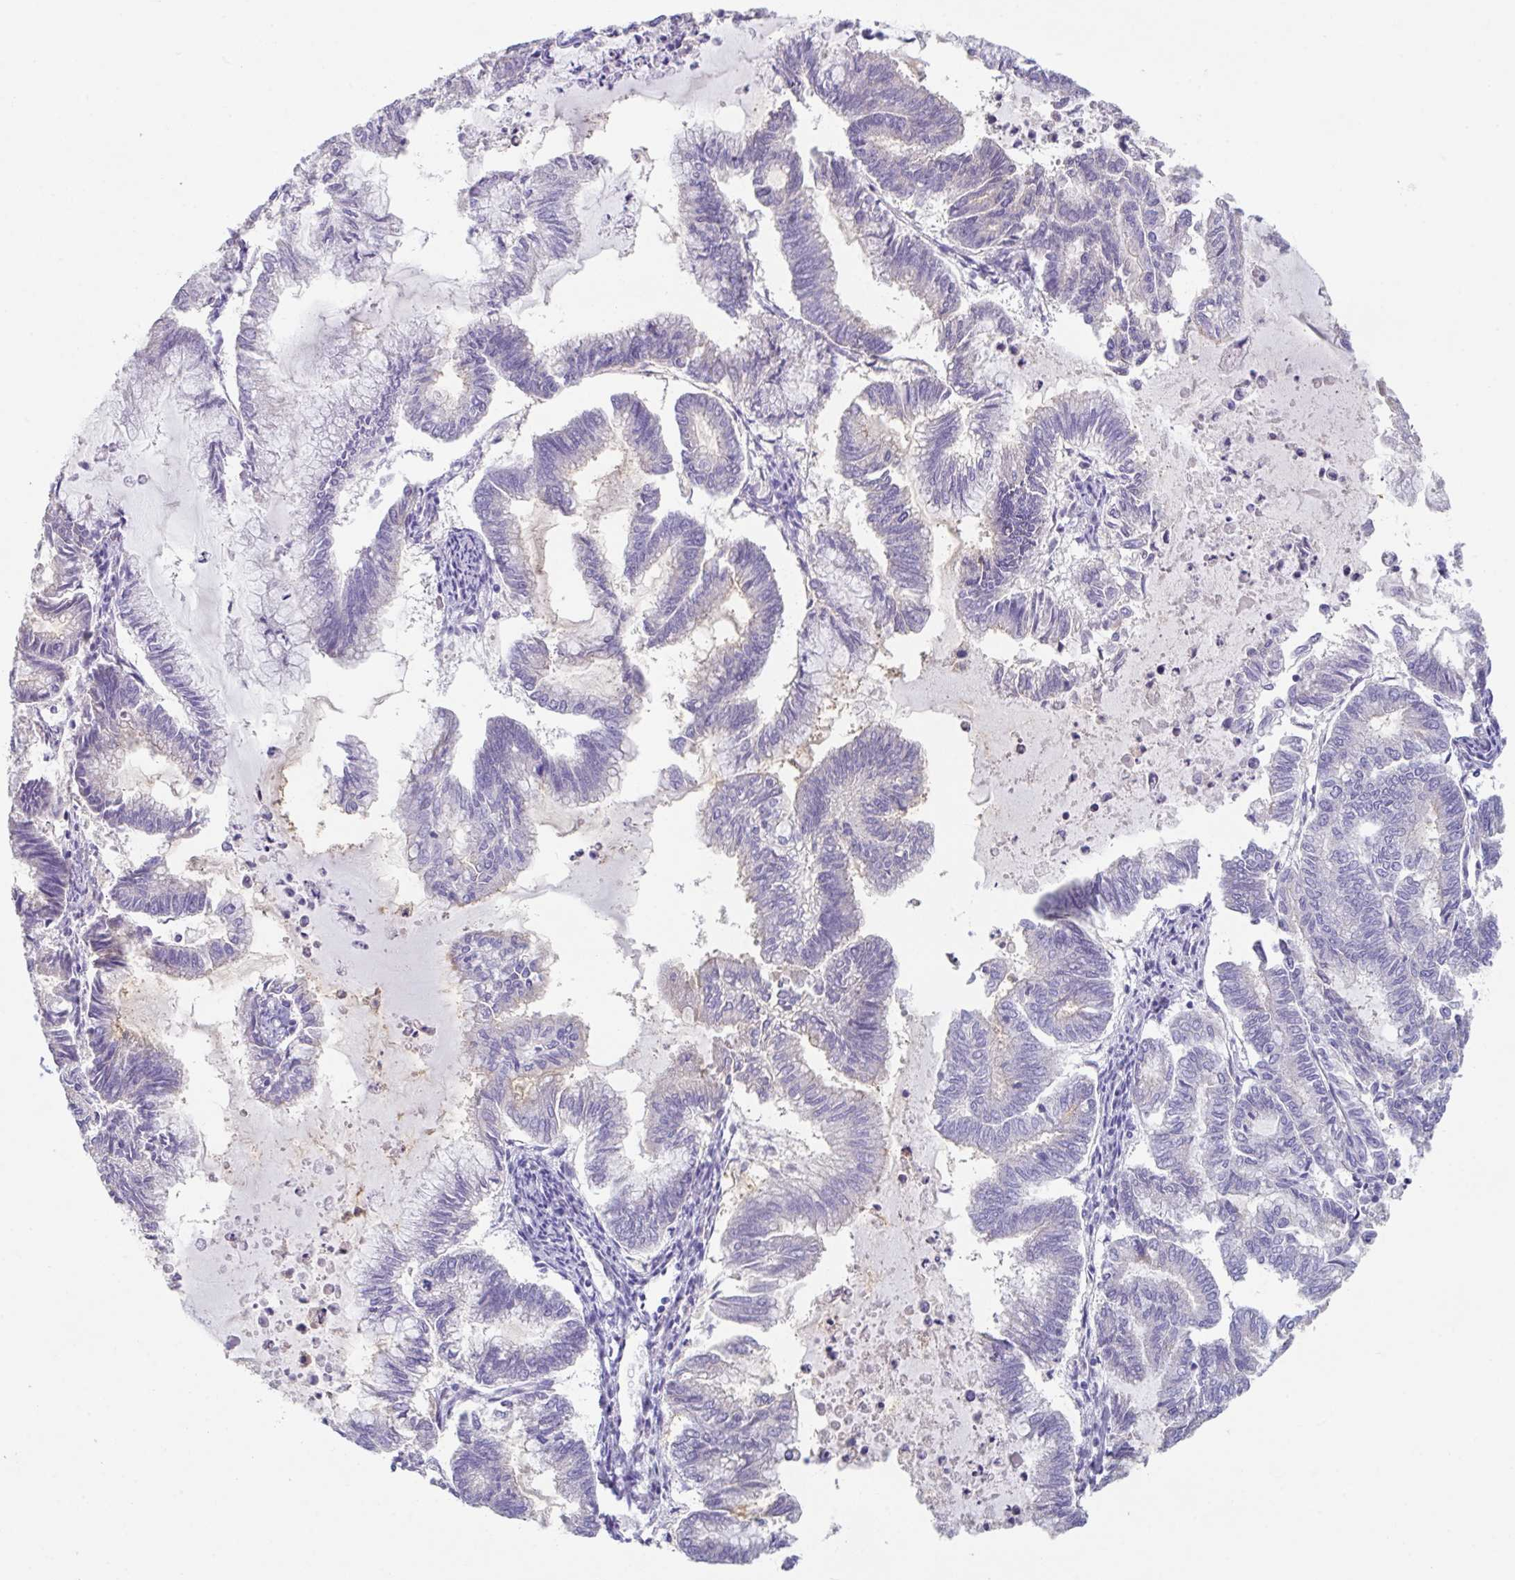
{"staining": {"intensity": "negative", "quantity": "none", "location": "none"}, "tissue": "endometrial cancer", "cell_type": "Tumor cells", "image_type": "cancer", "snomed": [{"axis": "morphology", "description": "Adenocarcinoma, NOS"}, {"axis": "topography", "description": "Endometrium"}], "caption": "Protein analysis of endometrial adenocarcinoma shows no significant positivity in tumor cells.", "gene": "SLC44A4", "patient": {"sex": "female", "age": 79}}